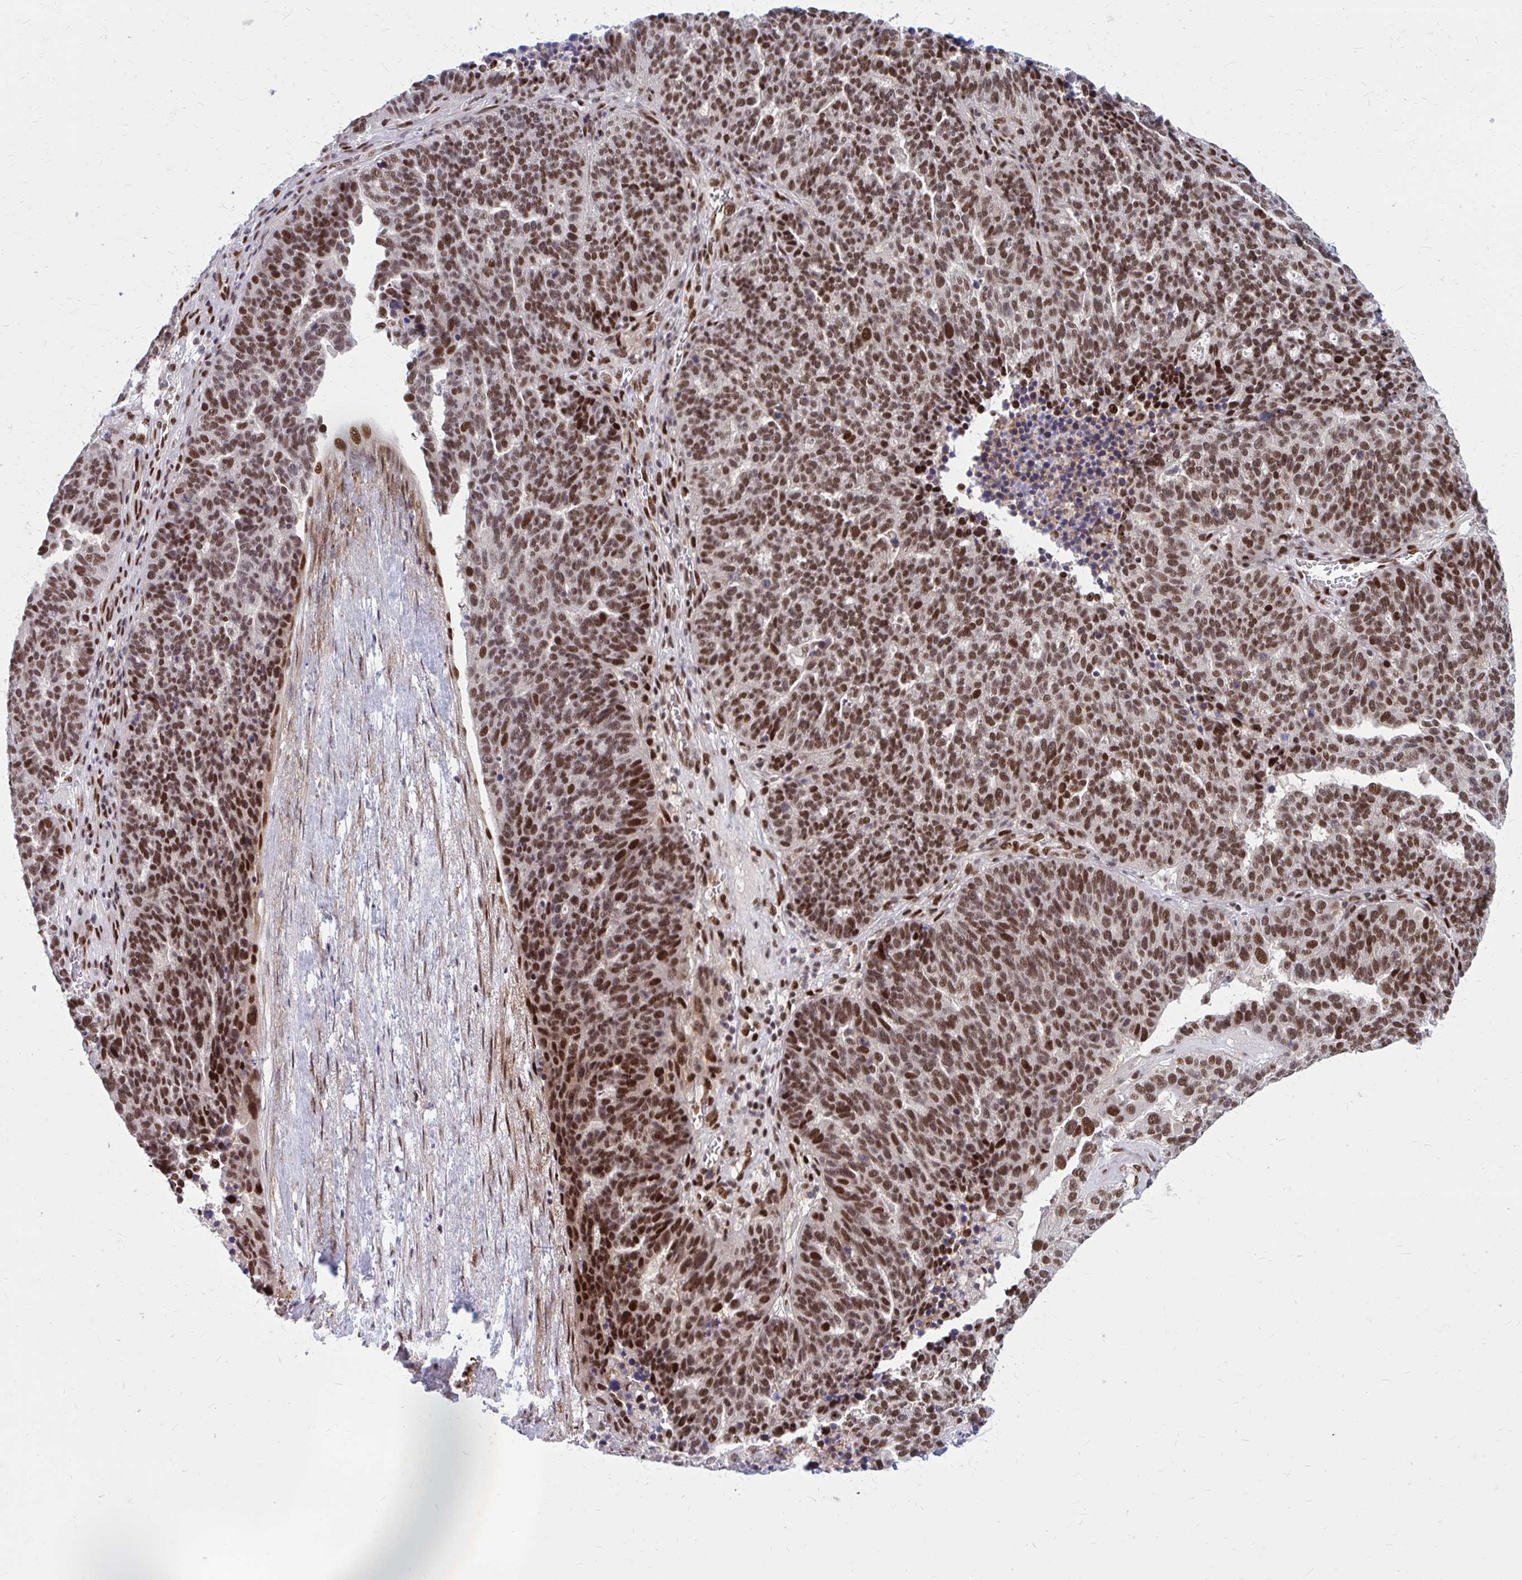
{"staining": {"intensity": "strong", "quantity": ">75%", "location": "nuclear"}, "tissue": "ovarian cancer", "cell_type": "Tumor cells", "image_type": "cancer", "snomed": [{"axis": "morphology", "description": "Cystadenocarcinoma, serous, NOS"}, {"axis": "topography", "description": "Ovary"}], "caption": "Immunohistochemical staining of human ovarian cancer shows strong nuclear protein staining in about >75% of tumor cells.", "gene": "PSME4", "patient": {"sex": "female", "age": 59}}